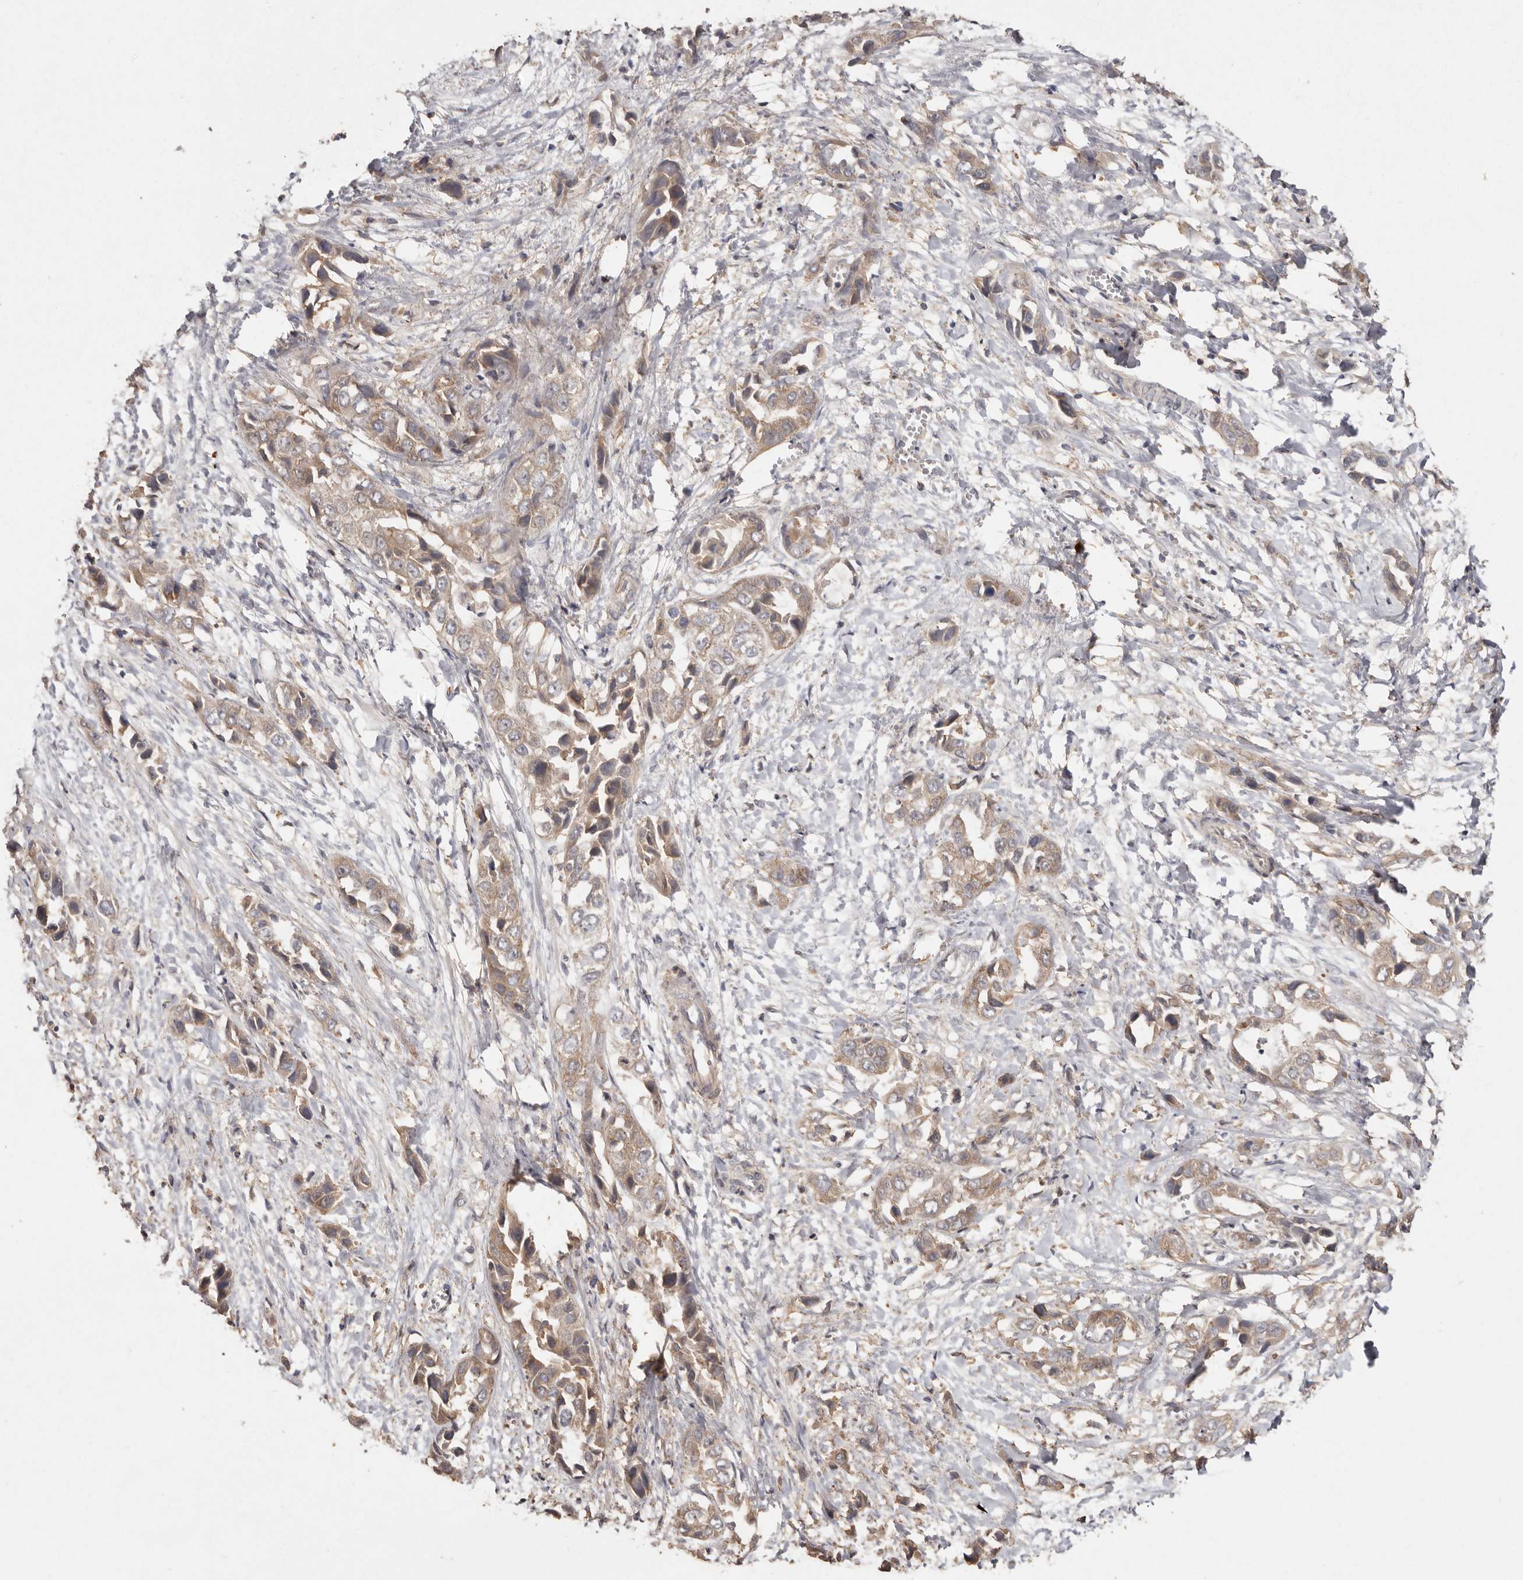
{"staining": {"intensity": "weak", "quantity": ">75%", "location": "cytoplasmic/membranous"}, "tissue": "liver cancer", "cell_type": "Tumor cells", "image_type": "cancer", "snomed": [{"axis": "morphology", "description": "Cholangiocarcinoma"}, {"axis": "topography", "description": "Liver"}], "caption": "Liver cancer (cholangiocarcinoma) stained for a protein (brown) displays weak cytoplasmic/membranous positive expression in approximately >75% of tumor cells.", "gene": "RWDD1", "patient": {"sex": "female", "age": 52}}